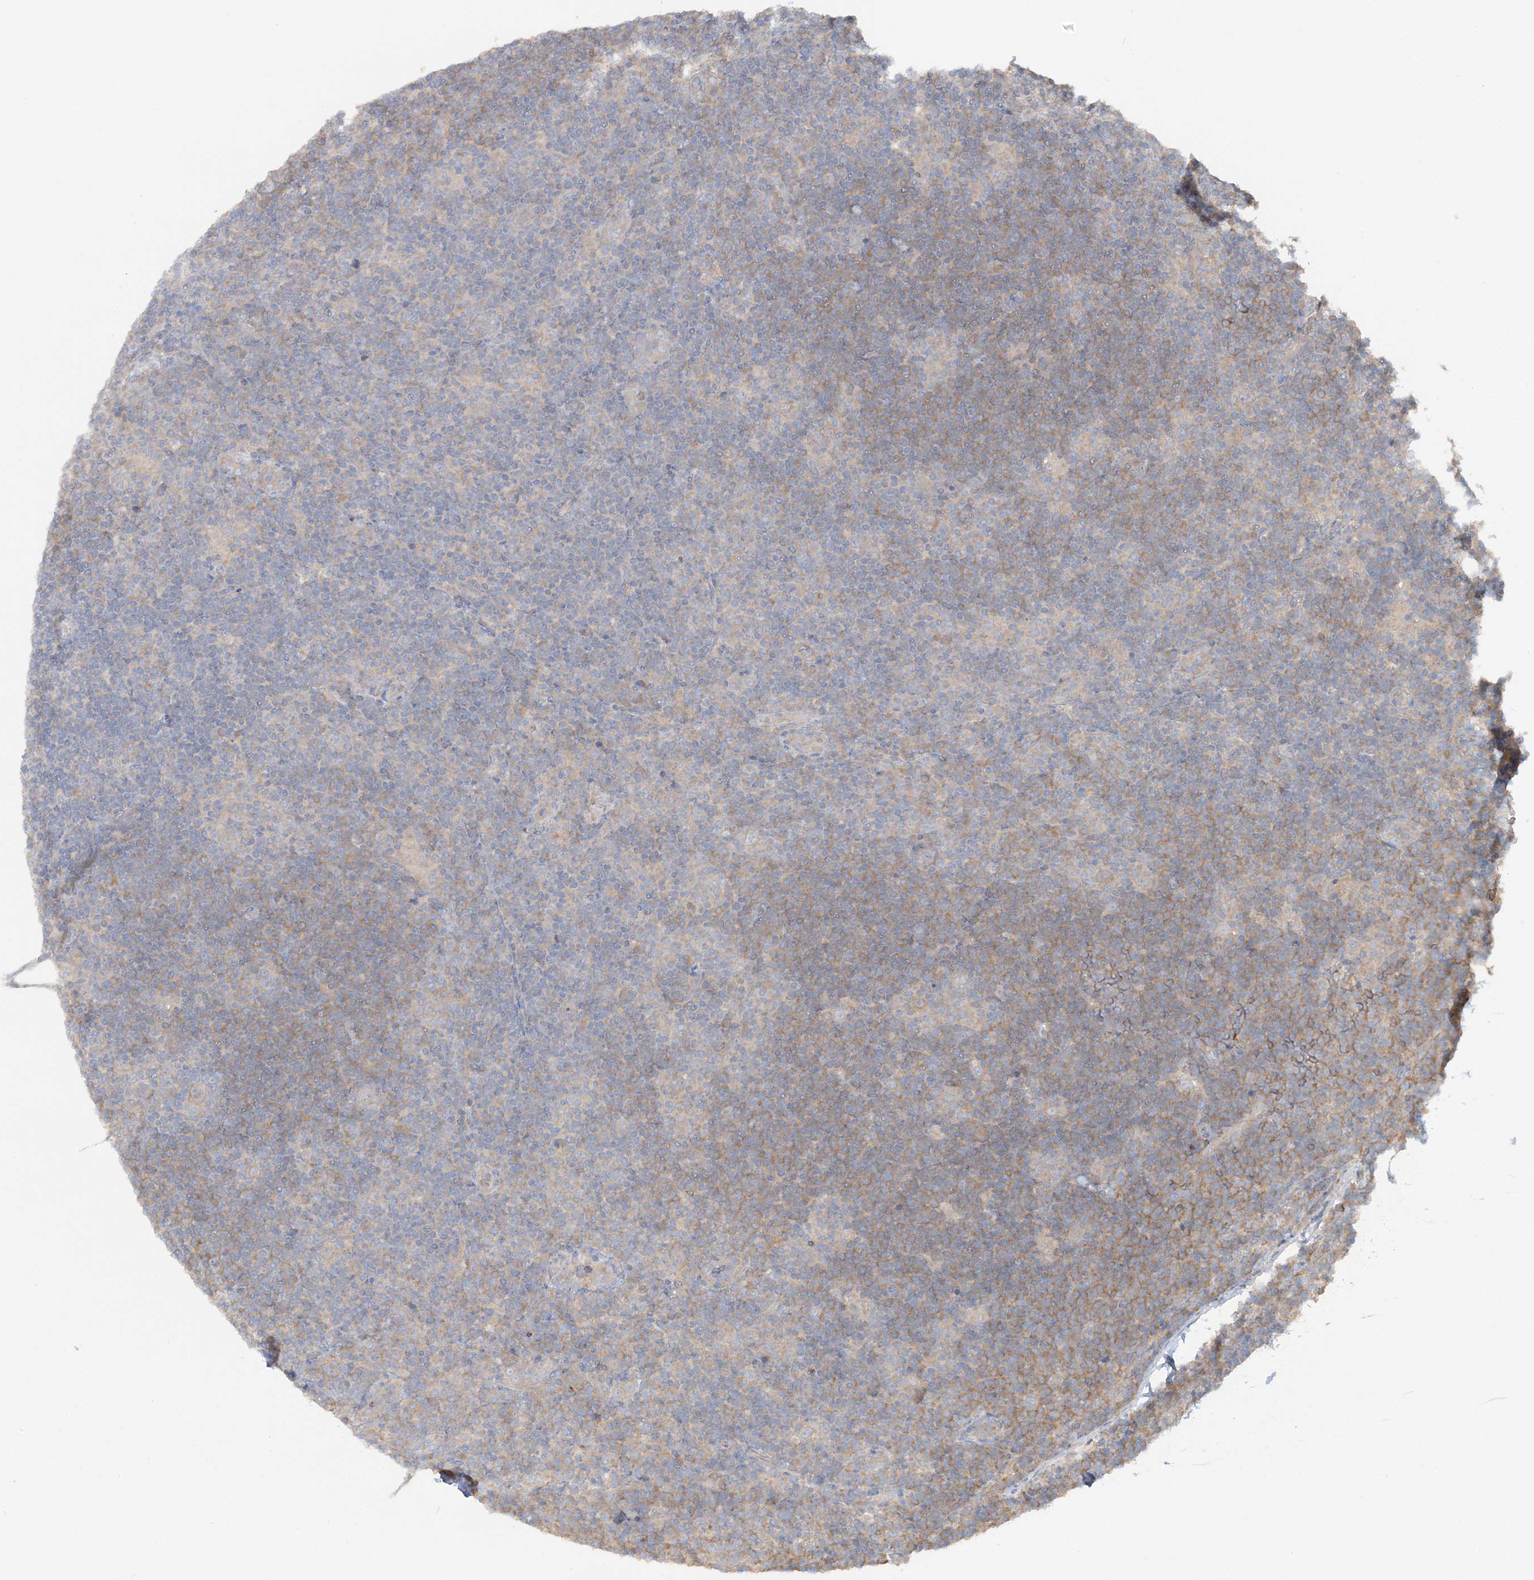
{"staining": {"intensity": "negative", "quantity": "none", "location": "none"}, "tissue": "lymphoma", "cell_type": "Tumor cells", "image_type": "cancer", "snomed": [{"axis": "morphology", "description": "Hodgkin's disease, NOS"}, {"axis": "topography", "description": "Lymph node"}], "caption": "Micrograph shows no protein expression in tumor cells of Hodgkin's disease tissue. (Brightfield microscopy of DAB (3,3'-diaminobenzidine) immunohistochemistry at high magnification).", "gene": "TBC1D5", "patient": {"sex": "female", "age": 57}}